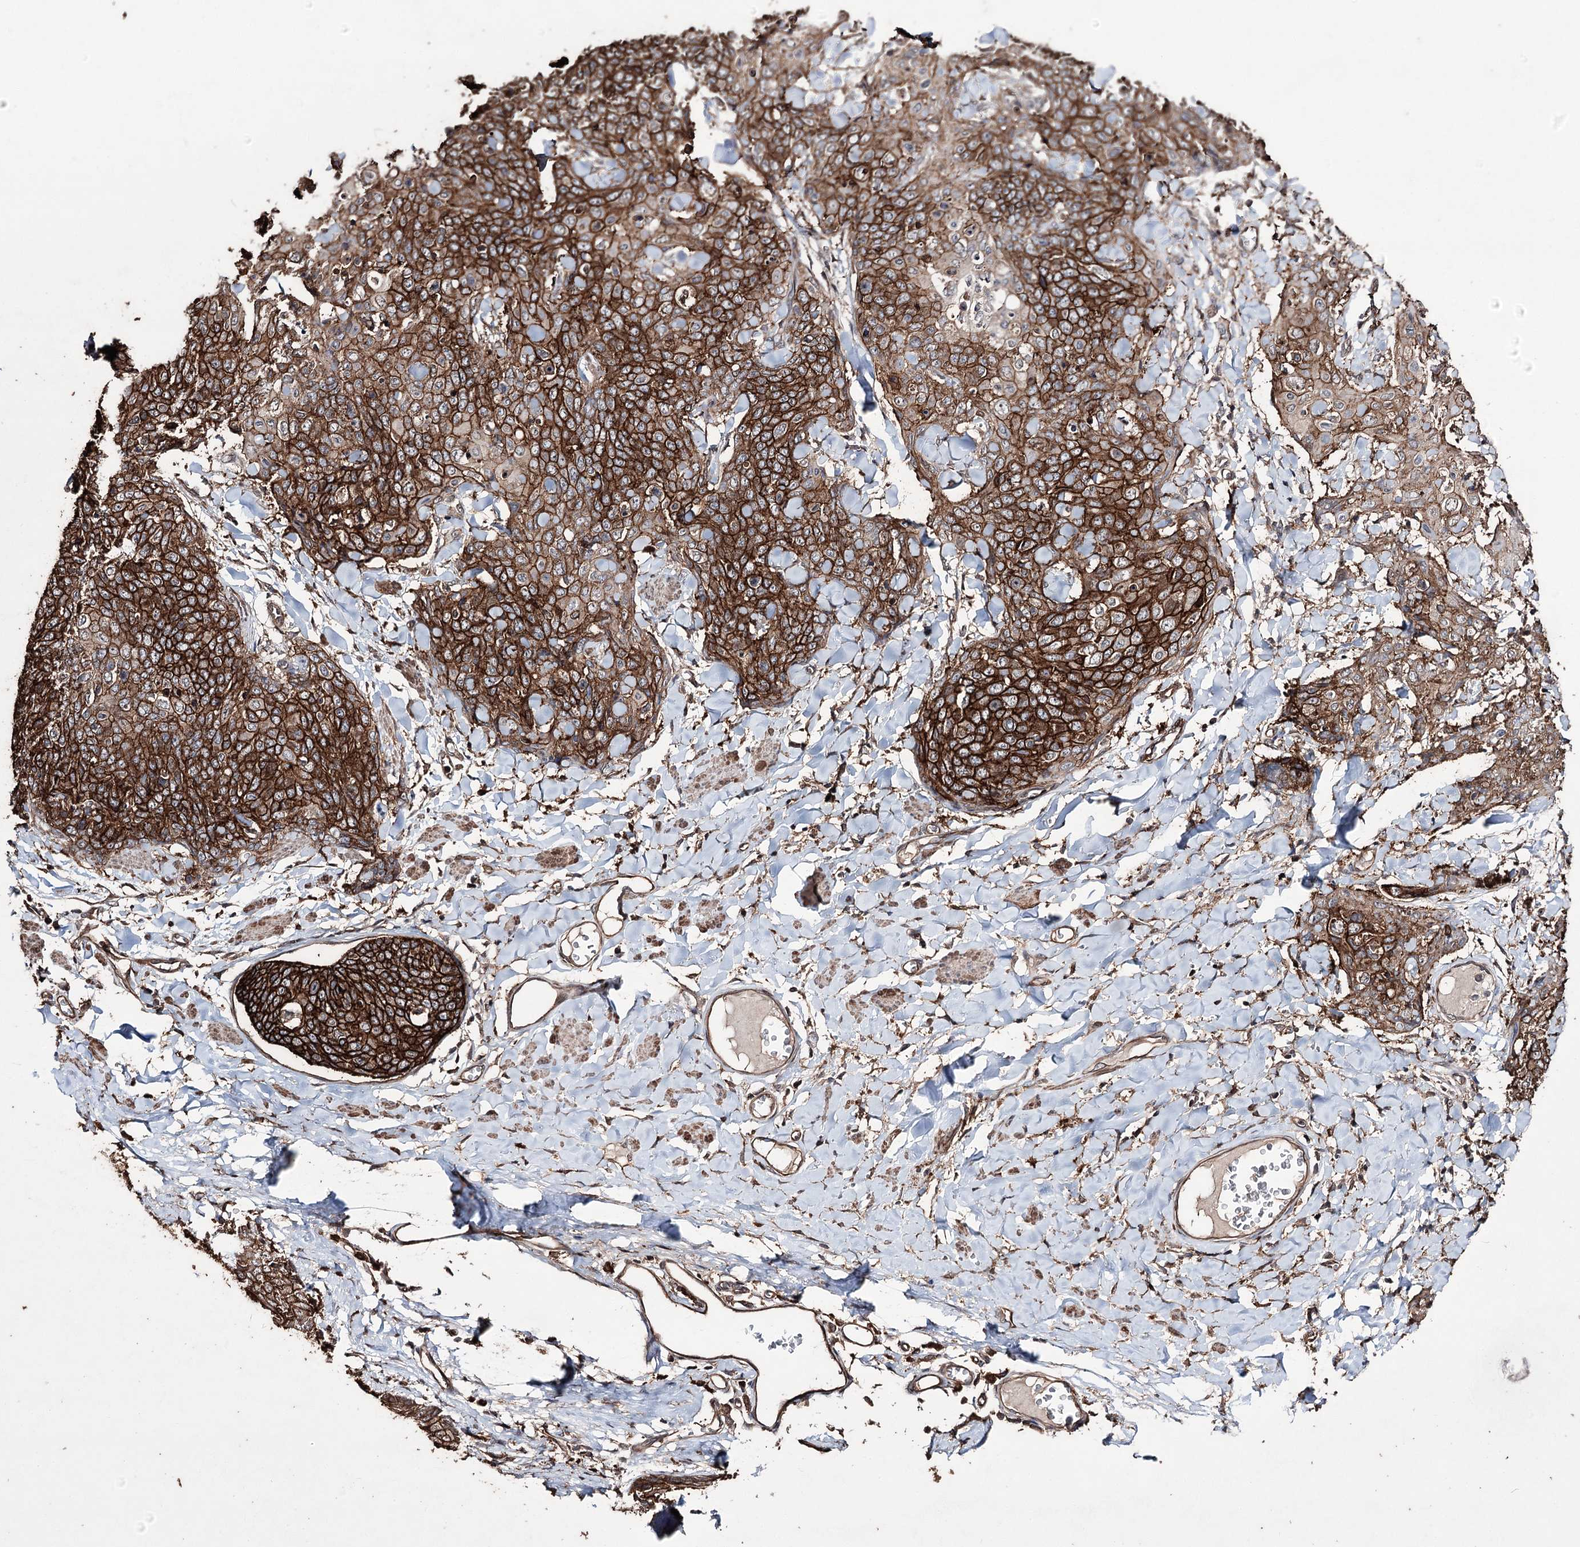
{"staining": {"intensity": "strong", "quantity": ">75%", "location": "cytoplasmic/membranous"}, "tissue": "skin cancer", "cell_type": "Tumor cells", "image_type": "cancer", "snomed": [{"axis": "morphology", "description": "Squamous cell carcinoma, NOS"}, {"axis": "topography", "description": "Skin"}, {"axis": "topography", "description": "Vulva"}], "caption": "Tumor cells show high levels of strong cytoplasmic/membranous staining in about >75% of cells in squamous cell carcinoma (skin). (DAB (3,3'-diaminobenzidine) IHC, brown staining for protein, blue staining for nuclei).", "gene": "ZNF662", "patient": {"sex": "female", "age": 85}}